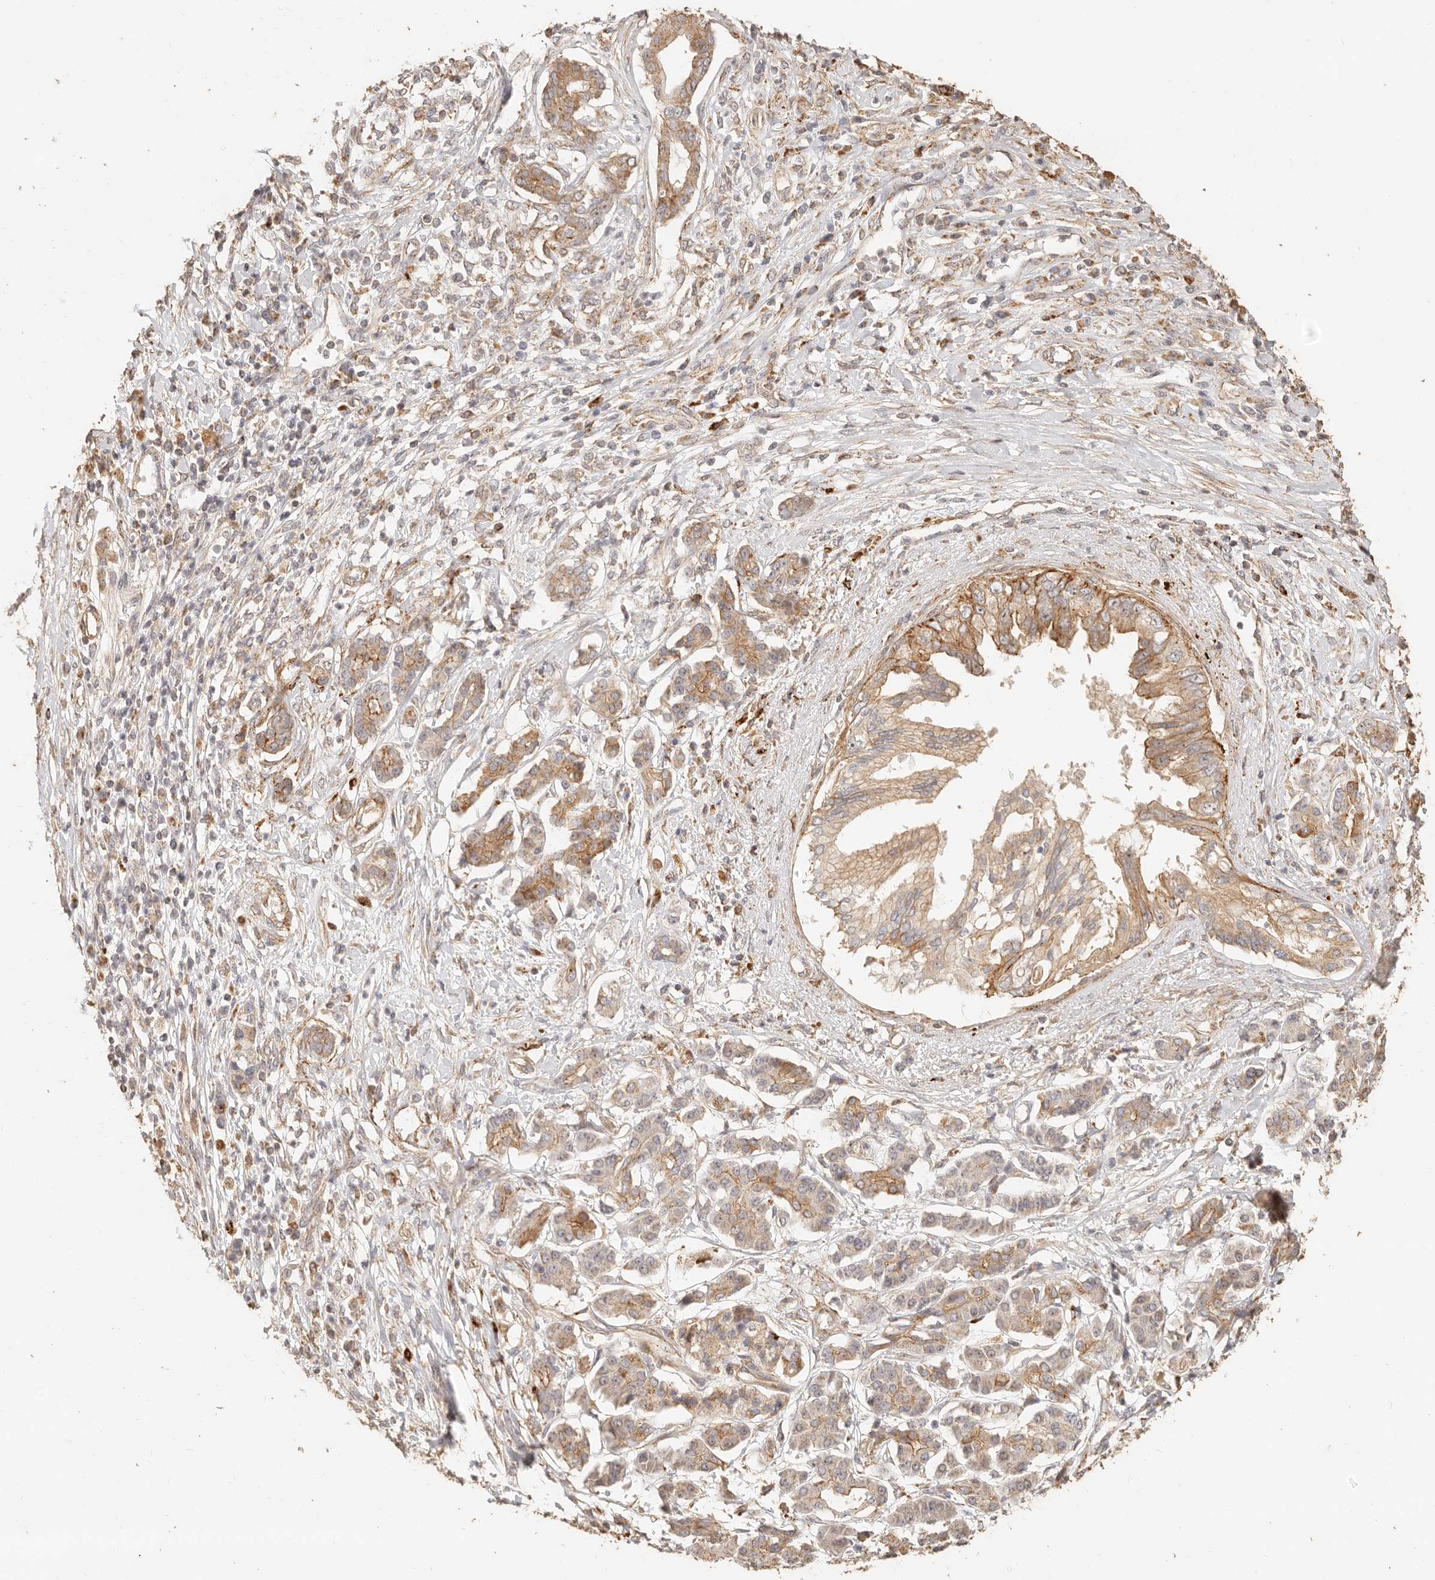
{"staining": {"intensity": "moderate", "quantity": "25%-75%", "location": "cytoplasmic/membranous"}, "tissue": "pancreatic cancer", "cell_type": "Tumor cells", "image_type": "cancer", "snomed": [{"axis": "morphology", "description": "Adenocarcinoma, NOS"}, {"axis": "topography", "description": "Pancreas"}], "caption": "IHC photomicrograph of human pancreatic adenocarcinoma stained for a protein (brown), which reveals medium levels of moderate cytoplasmic/membranous staining in about 25%-75% of tumor cells.", "gene": "PTPN22", "patient": {"sex": "female", "age": 56}}